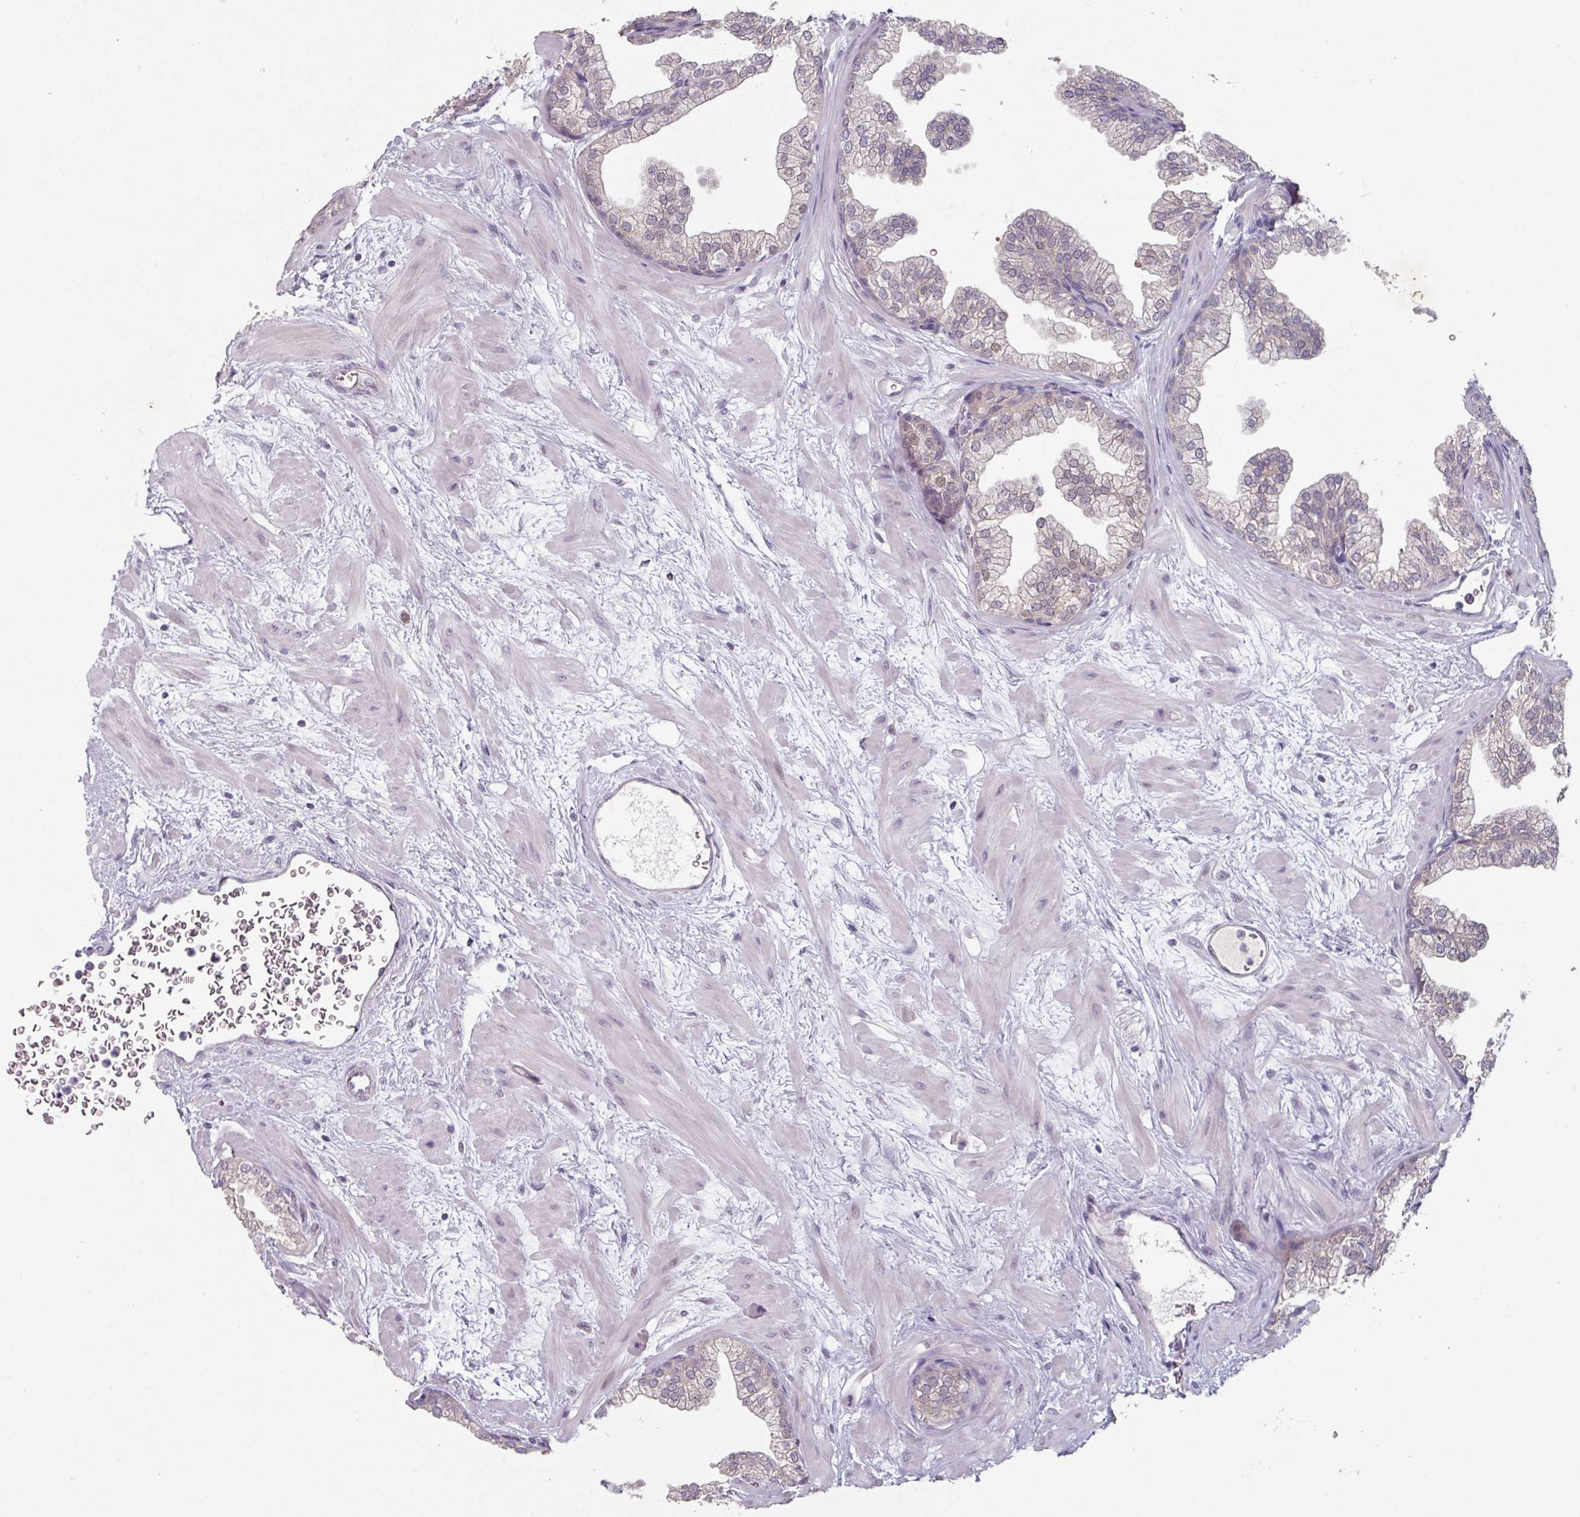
{"staining": {"intensity": "weak", "quantity": "<25%", "location": "cytoplasmic/membranous"}, "tissue": "prostate", "cell_type": "Glandular cells", "image_type": "normal", "snomed": [{"axis": "morphology", "description": "Normal tissue, NOS"}, {"axis": "topography", "description": "Prostate"}], "caption": "This is an immunohistochemistry histopathology image of normal prostate. There is no staining in glandular cells.", "gene": "ZBTB6", "patient": {"sex": "male", "age": 37}}